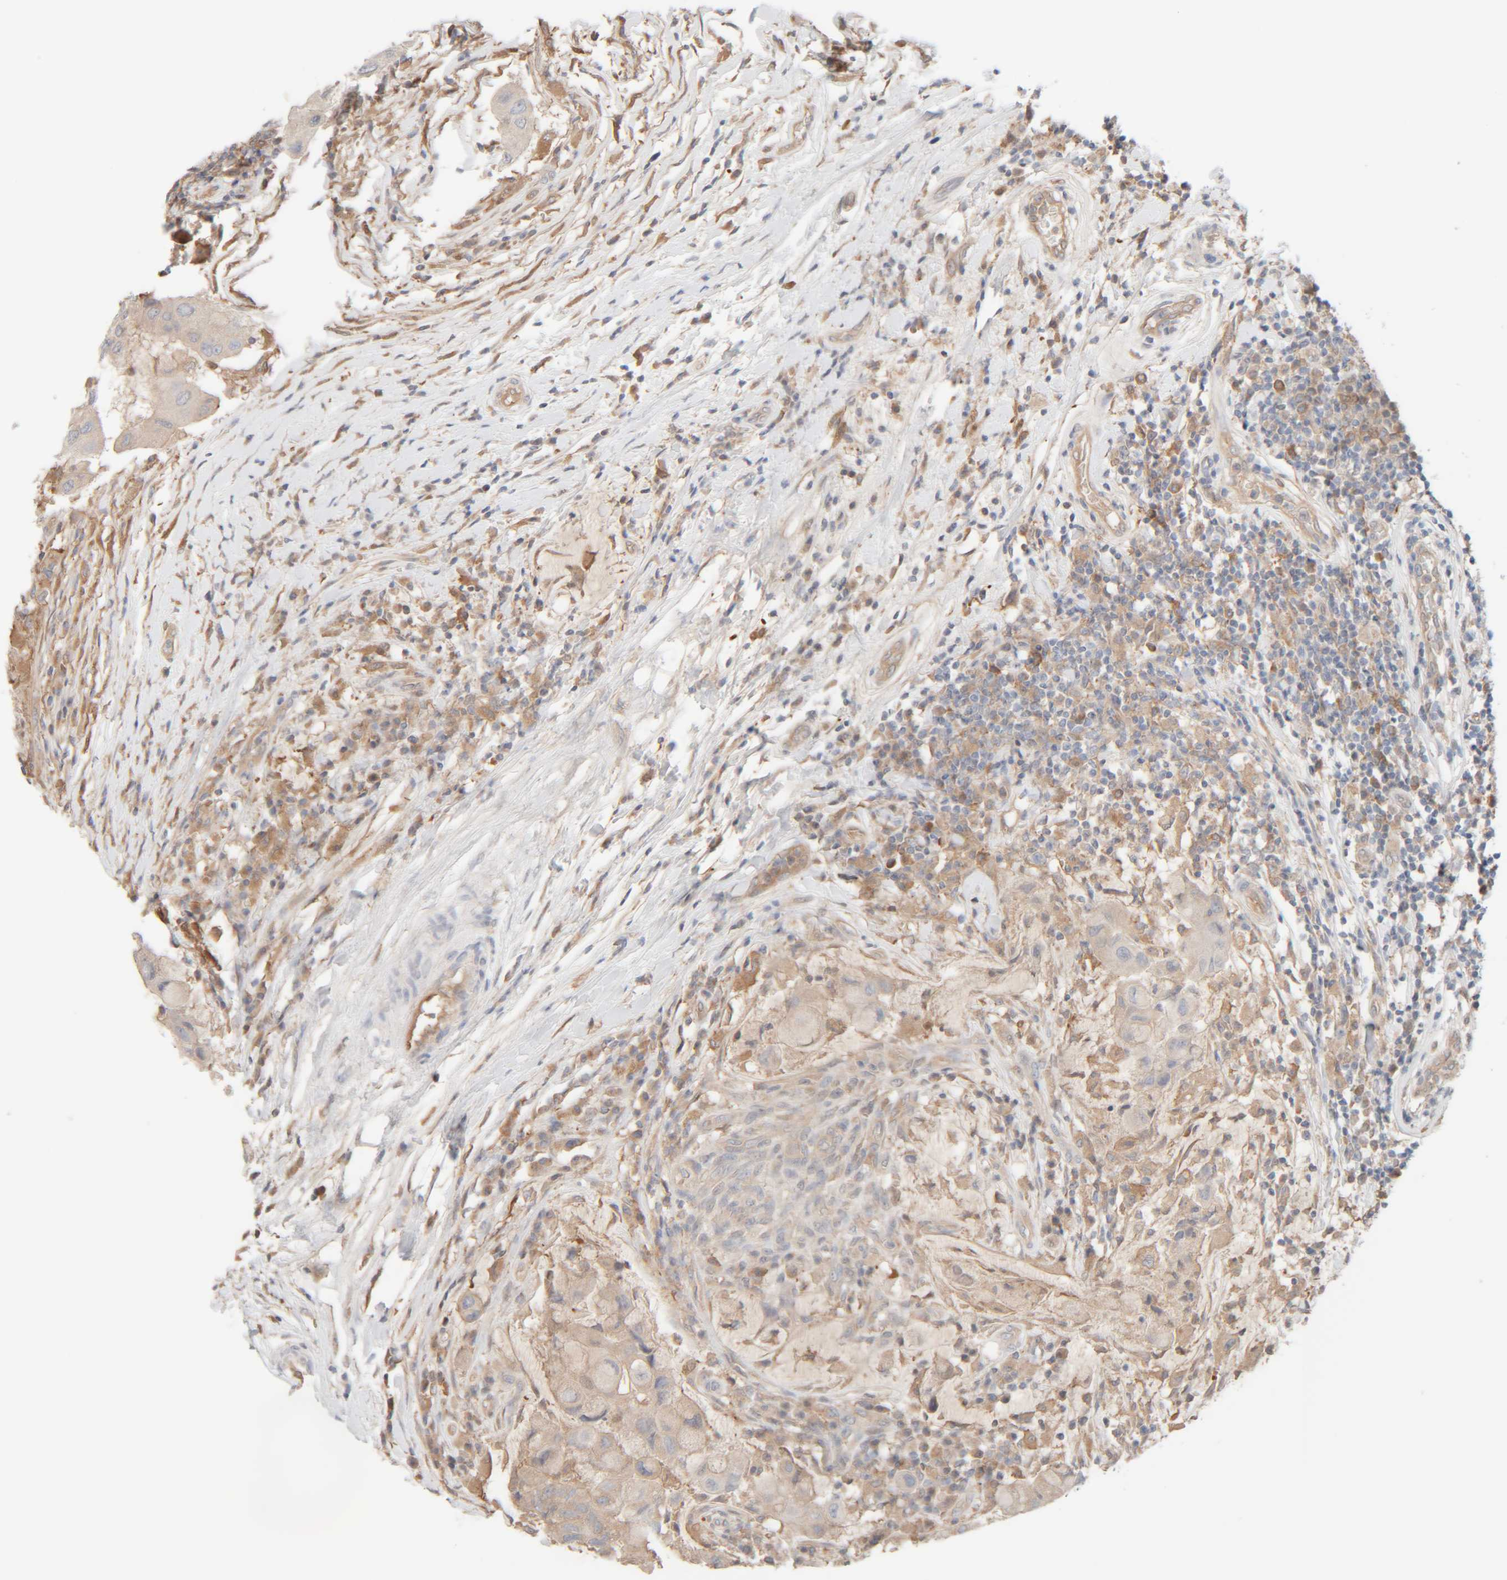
{"staining": {"intensity": "weak", "quantity": "<25%", "location": "cytoplasmic/membranous"}, "tissue": "breast cancer", "cell_type": "Tumor cells", "image_type": "cancer", "snomed": [{"axis": "morphology", "description": "Duct carcinoma"}, {"axis": "topography", "description": "Breast"}], "caption": "Tumor cells are negative for protein expression in human invasive ductal carcinoma (breast).", "gene": "TMEM192", "patient": {"sex": "female", "age": 27}}